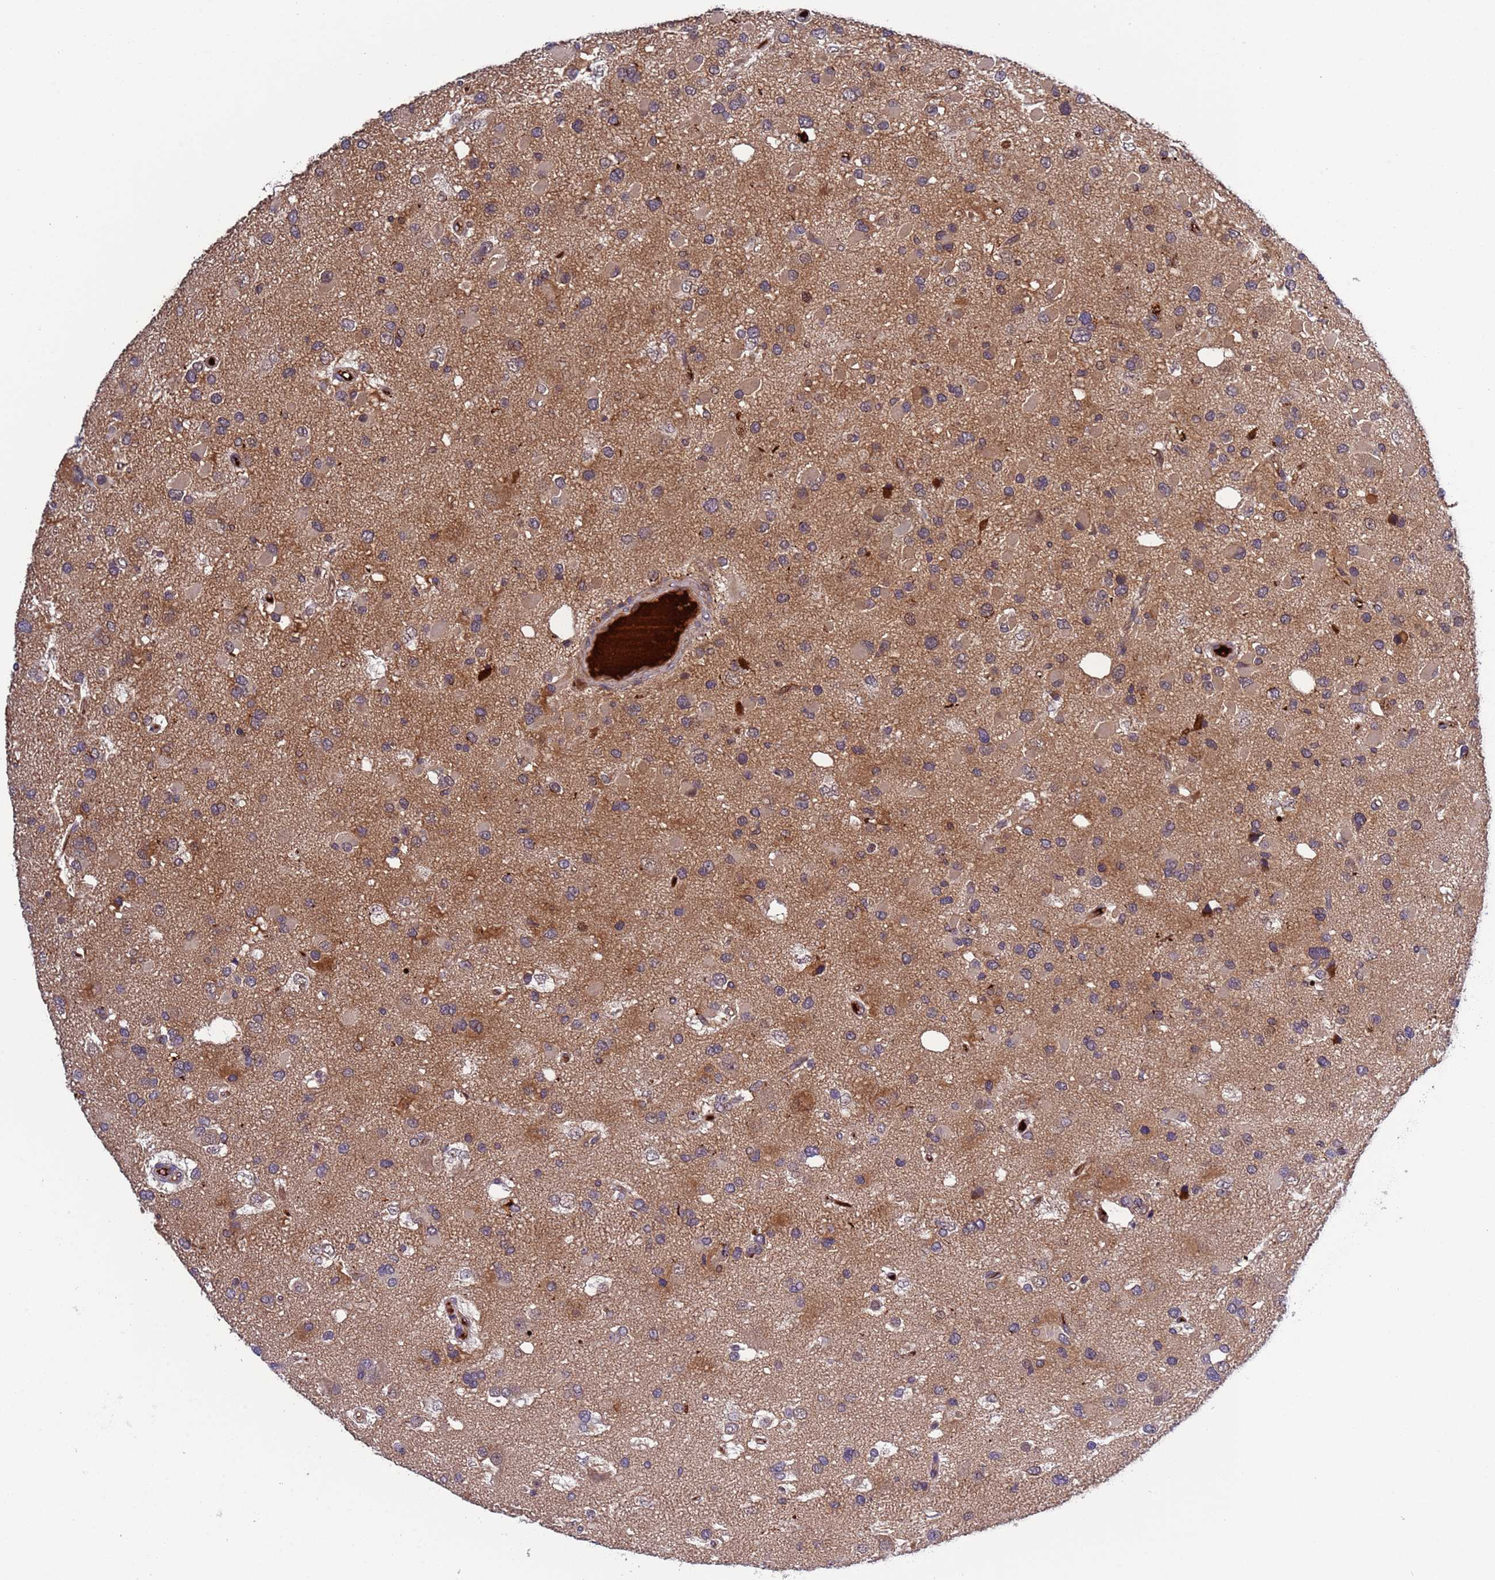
{"staining": {"intensity": "weak", "quantity": "<25%", "location": "cytoplasmic/membranous"}, "tissue": "glioma", "cell_type": "Tumor cells", "image_type": "cancer", "snomed": [{"axis": "morphology", "description": "Glioma, malignant, High grade"}, {"axis": "topography", "description": "Brain"}], "caption": "There is no significant positivity in tumor cells of malignant glioma (high-grade). The staining was performed using DAB to visualize the protein expression in brown, while the nuclei were stained in blue with hematoxylin (Magnification: 20x).", "gene": "PARP16", "patient": {"sex": "male", "age": 53}}